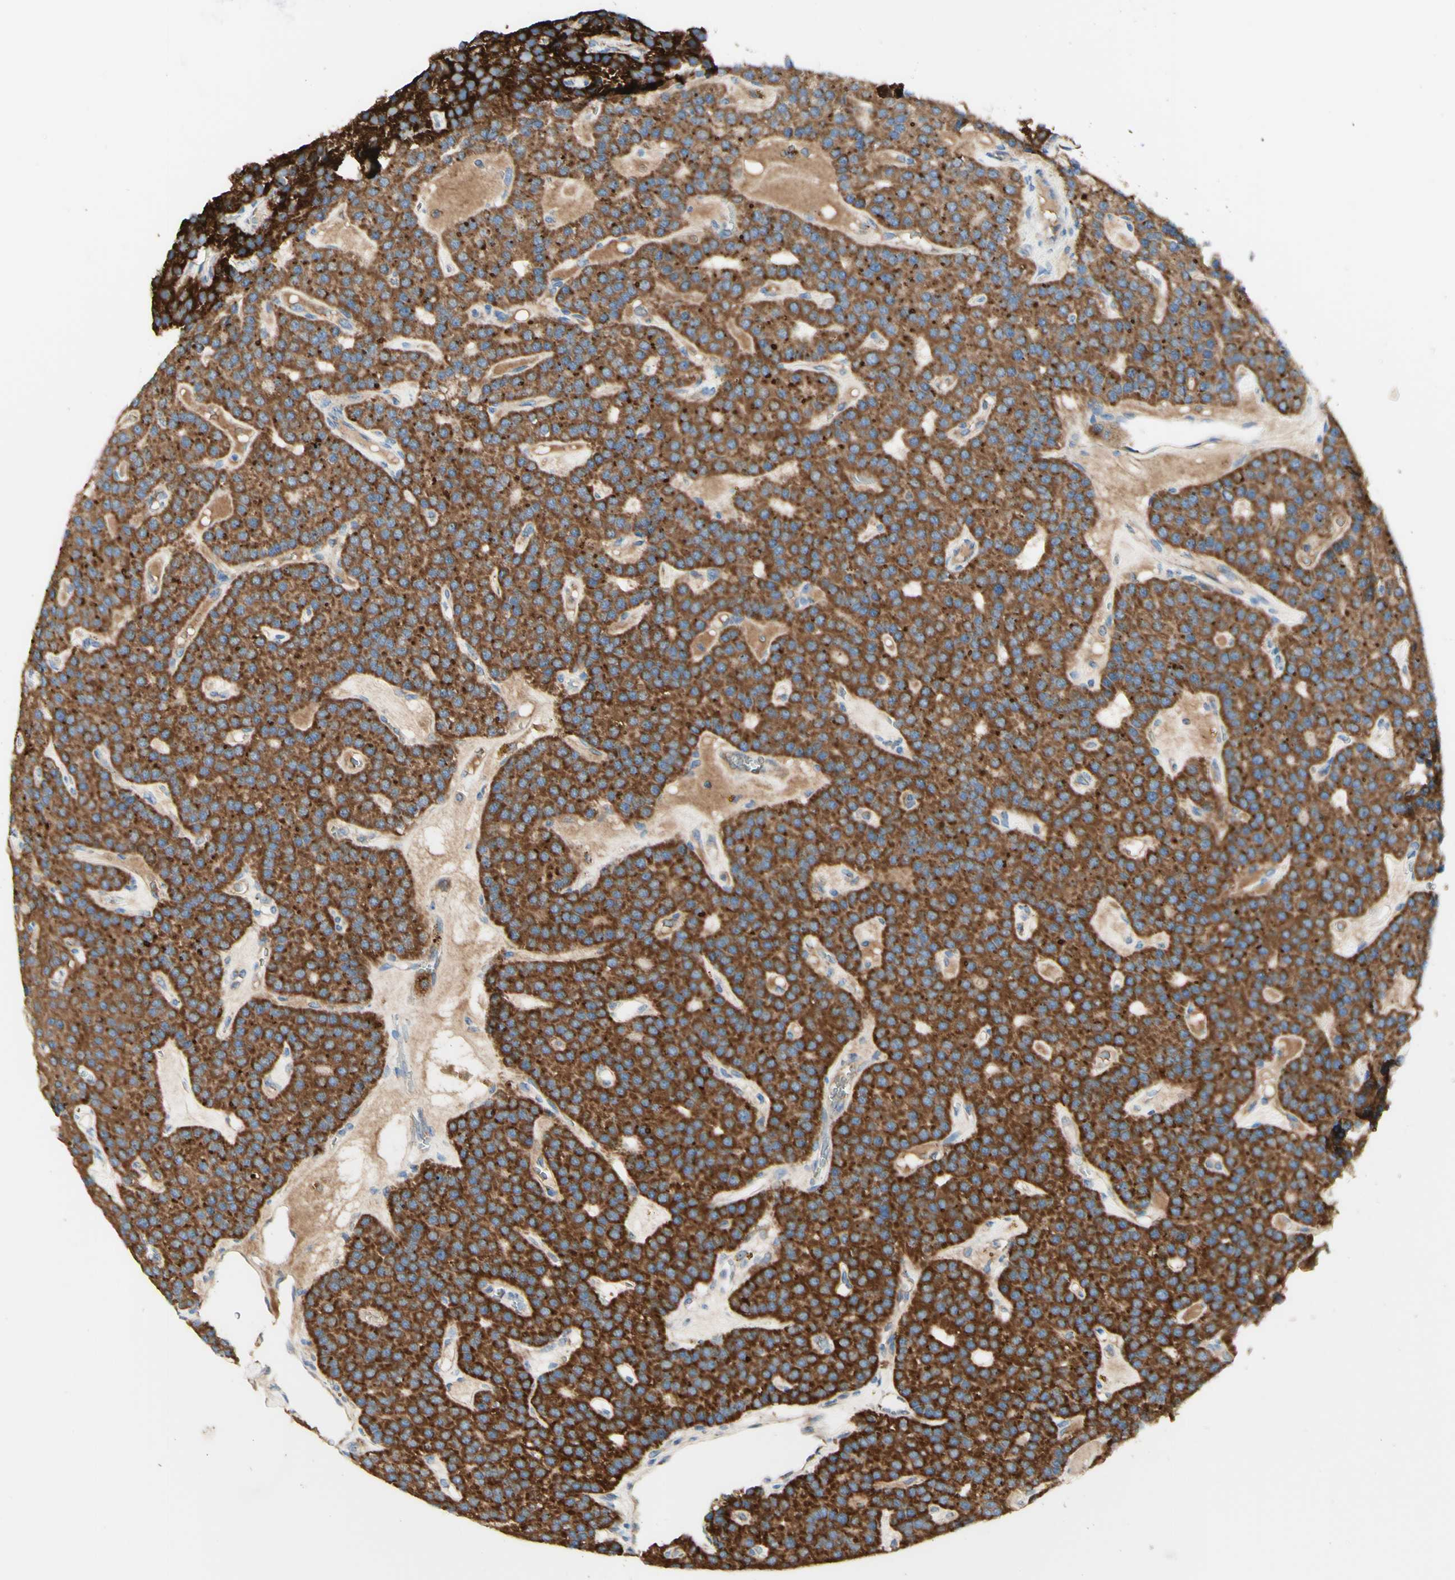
{"staining": {"intensity": "strong", "quantity": ">75%", "location": "cytoplasmic/membranous"}, "tissue": "parathyroid gland", "cell_type": "Glandular cells", "image_type": "normal", "snomed": [{"axis": "morphology", "description": "Normal tissue, NOS"}, {"axis": "morphology", "description": "Adenoma, NOS"}, {"axis": "topography", "description": "Parathyroid gland"}], "caption": "The immunohistochemical stain highlights strong cytoplasmic/membranous staining in glandular cells of unremarkable parathyroid gland. The protein of interest is stained brown, and the nuclei are stained in blue (DAB IHC with brightfield microscopy, high magnification).", "gene": "ARMC10", "patient": {"sex": "female", "age": 86}}